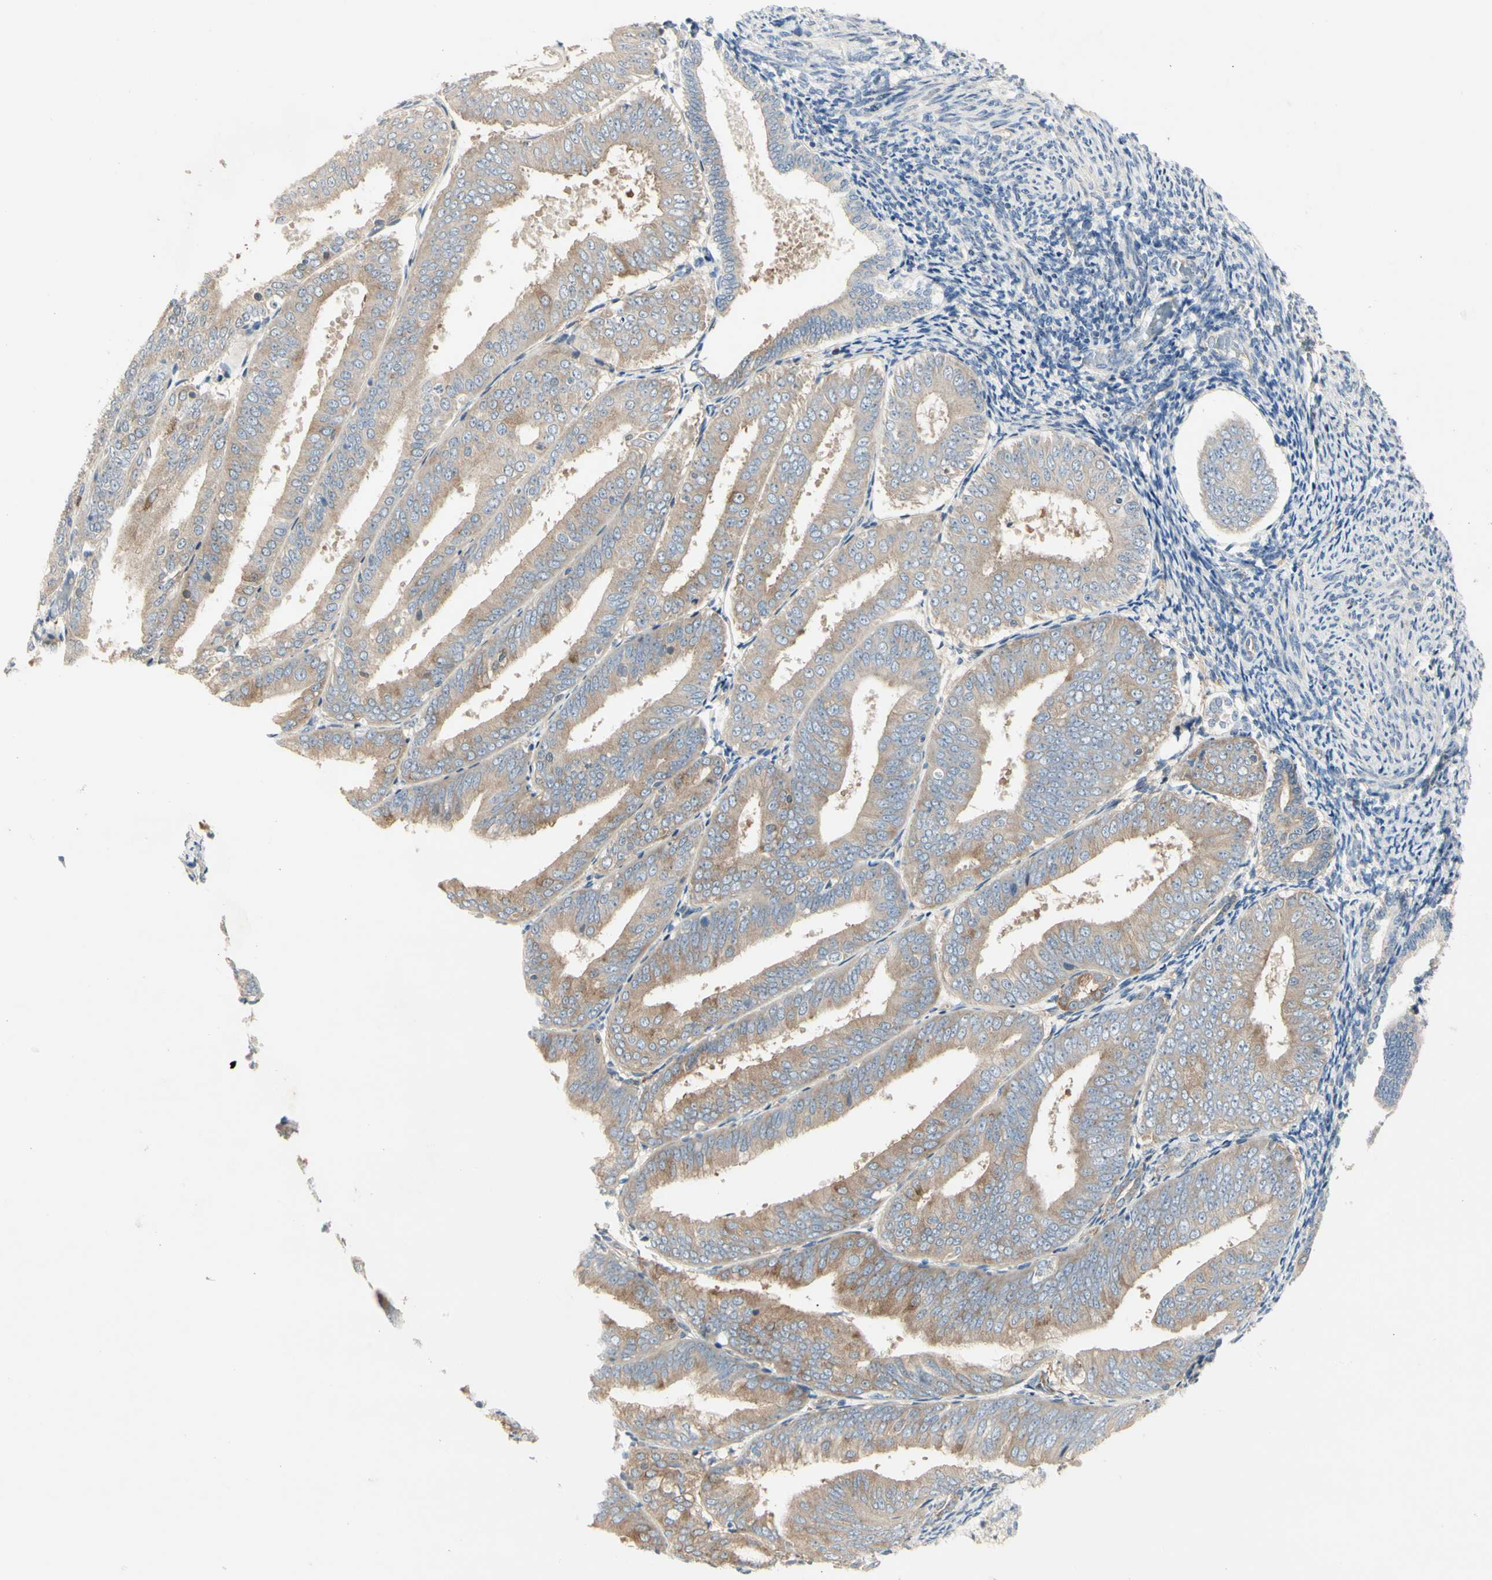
{"staining": {"intensity": "weak", "quantity": ">75%", "location": "cytoplasmic/membranous"}, "tissue": "endometrial cancer", "cell_type": "Tumor cells", "image_type": "cancer", "snomed": [{"axis": "morphology", "description": "Adenocarcinoma, NOS"}, {"axis": "topography", "description": "Endometrium"}], "caption": "This image demonstrates immunohistochemistry staining of endometrial cancer (adenocarcinoma), with low weak cytoplasmic/membranous expression in approximately >75% of tumor cells.", "gene": "NFKB2", "patient": {"sex": "female", "age": 63}}